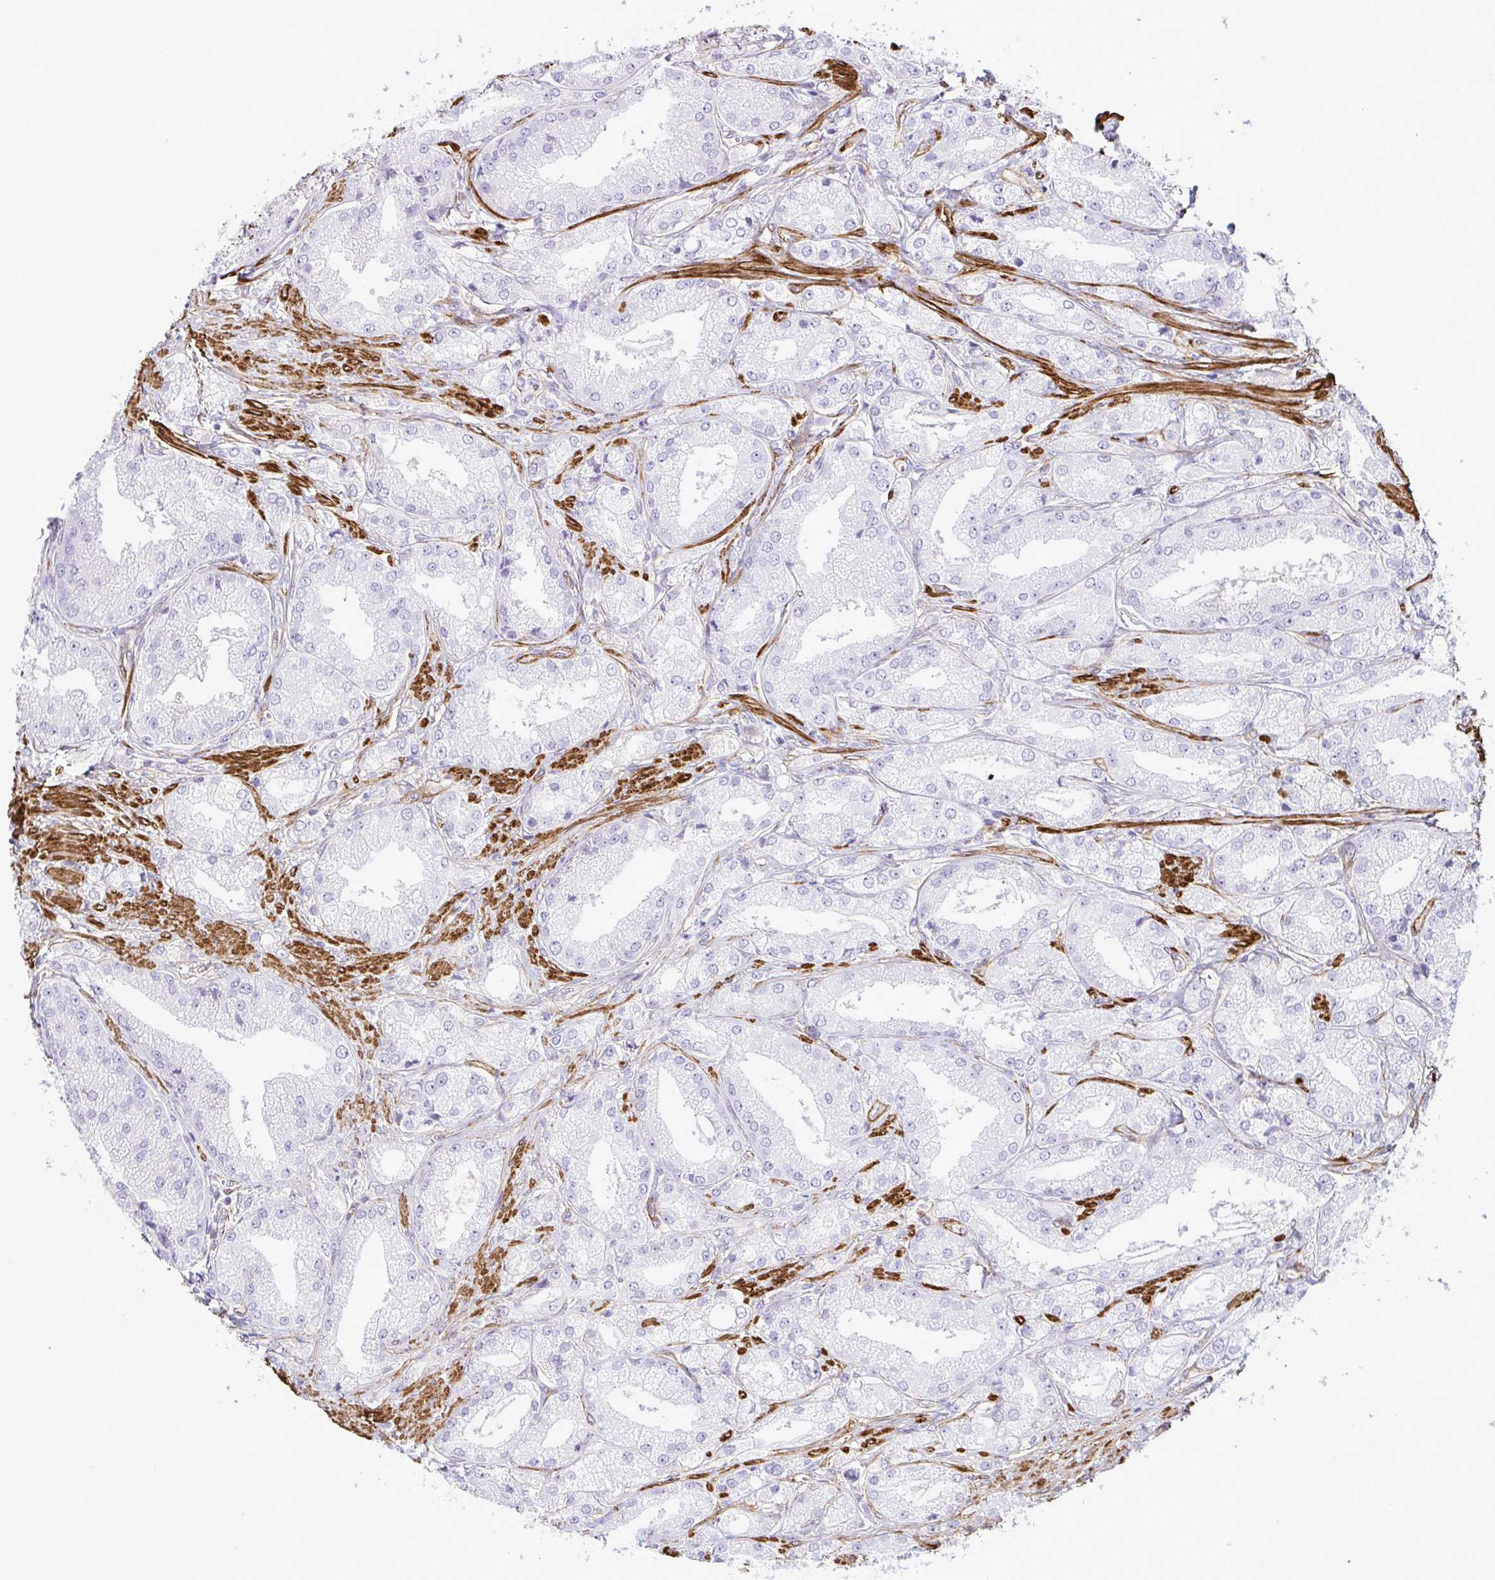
{"staining": {"intensity": "negative", "quantity": "none", "location": "none"}, "tissue": "prostate cancer", "cell_type": "Tumor cells", "image_type": "cancer", "snomed": [{"axis": "morphology", "description": "Adenocarcinoma, High grade"}, {"axis": "topography", "description": "Prostate"}], "caption": "This is a micrograph of immunohistochemistry staining of high-grade adenocarcinoma (prostate), which shows no positivity in tumor cells.", "gene": "SYNPO2L", "patient": {"sex": "male", "age": 61}}